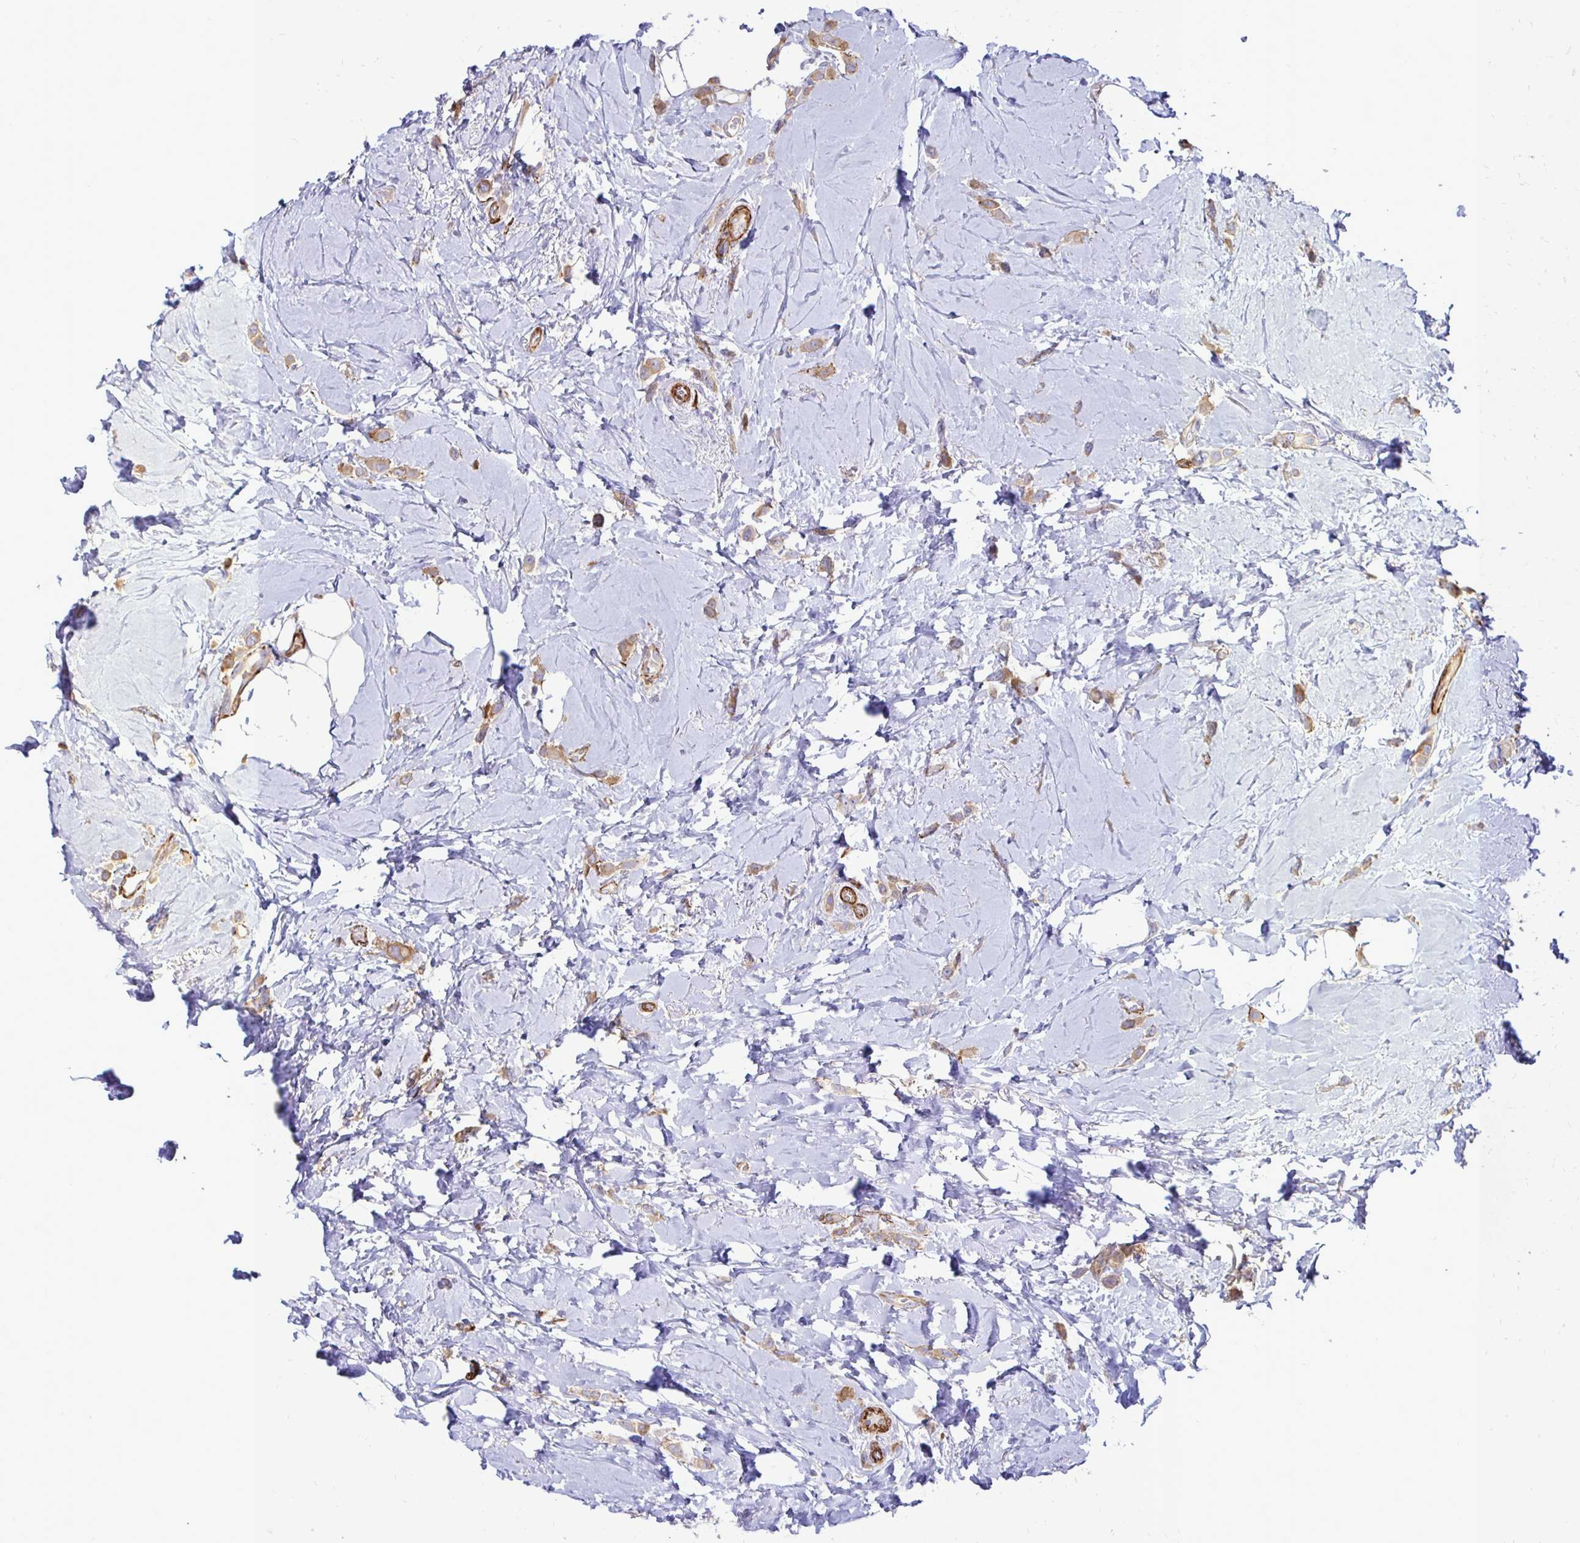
{"staining": {"intensity": "moderate", "quantity": ">75%", "location": "cytoplasmic/membranous"}, "tissue": "breast cancer", "cell_type": "Tumor cells", "image_type": "cancer", "snomed": [{"axis": "morphology", "description": "Lobular carcinoma"}, {"axis": "topography", "description": "Breast"}], "caption": "DAB (3,3'-diaminobenzidine) immunohistochemical staining of human breast cancer shows moderate cytoplasmic/membranous protein staining in about >75% of tumor cells. The staining was performed using DAB (3,3'-diaminobenzidine) to visualize the protein expression in brown, while the nuclei were stained in blue with hematoxylin (Magnification: 20x).", "gene": "CTPS1", "patient": {"sex": "female", "age": 66}}